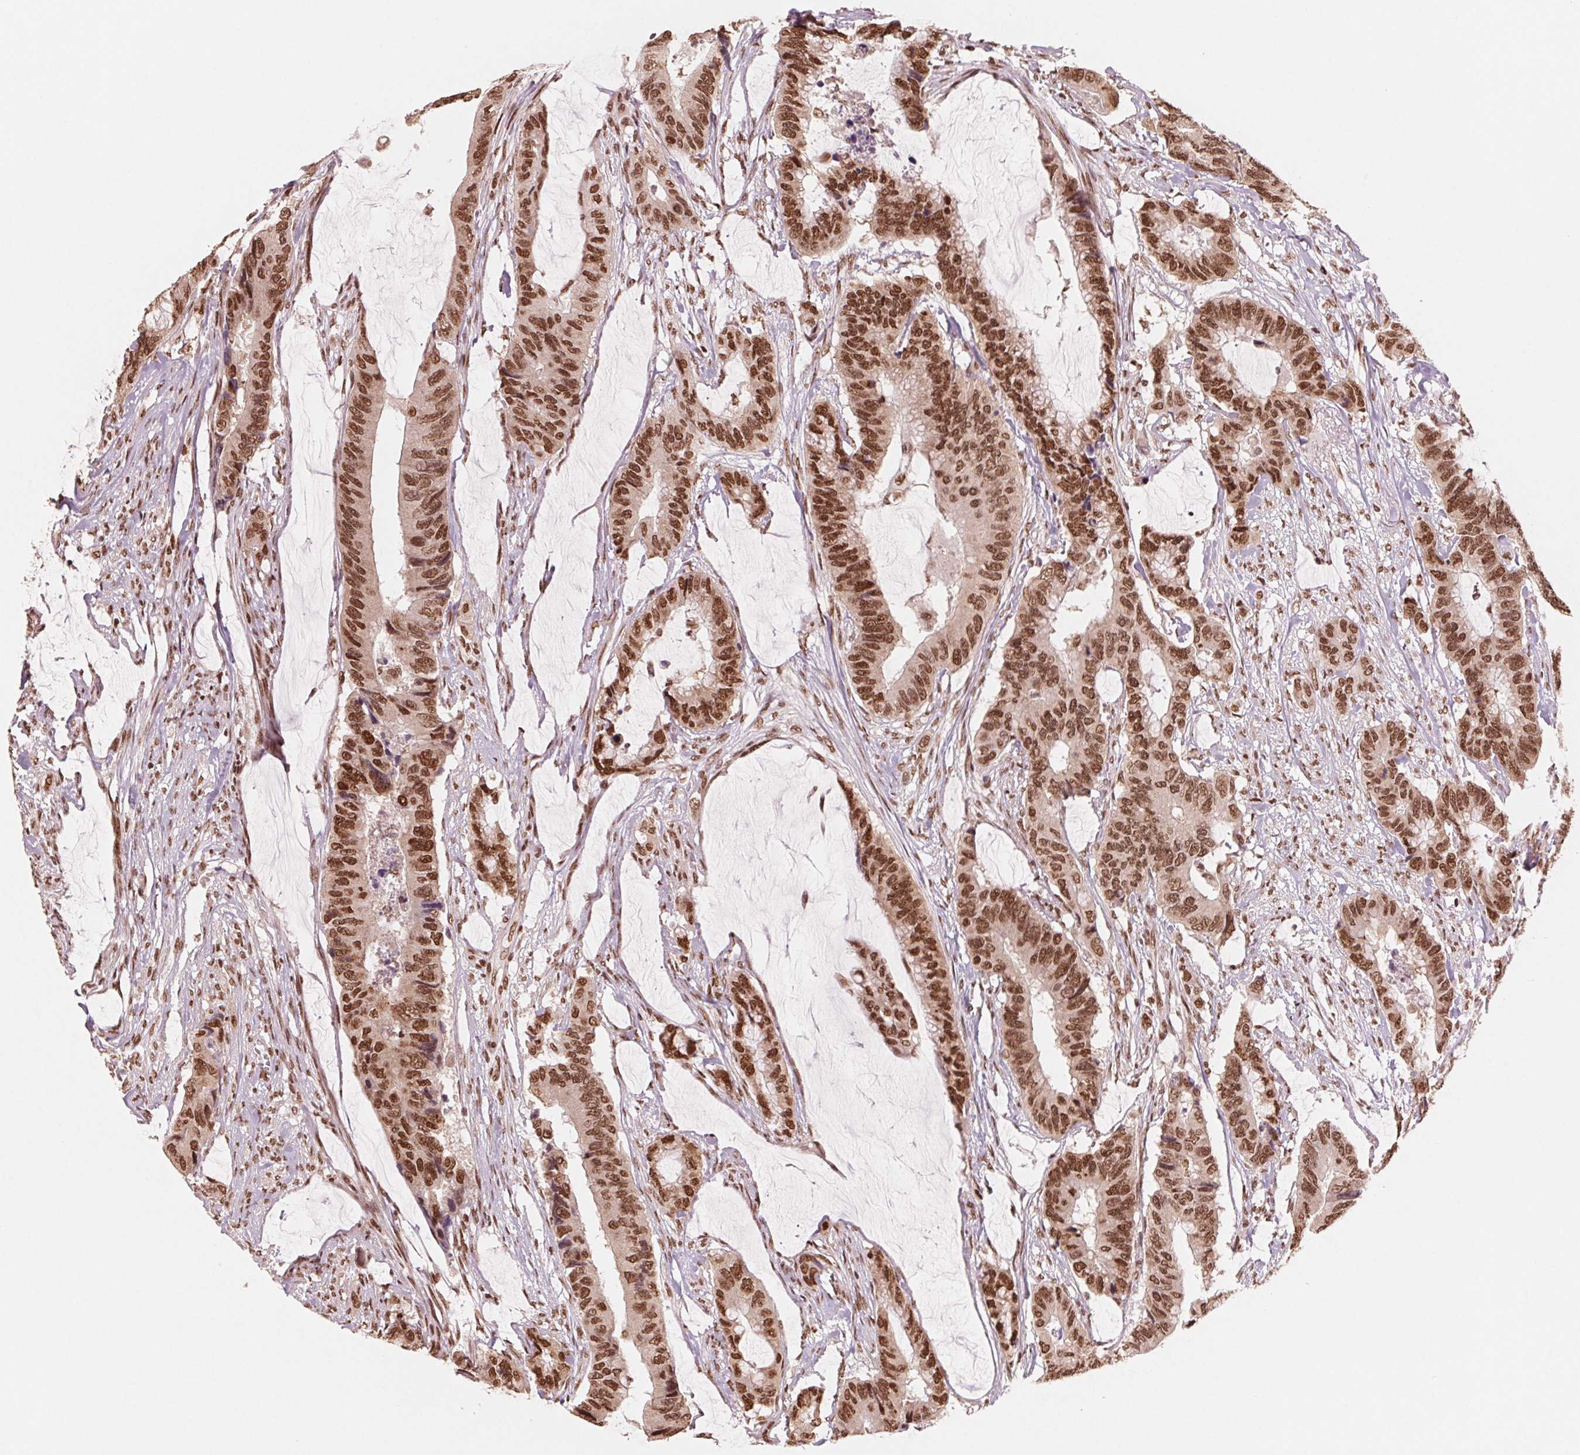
{"staining": {"intensity": "strong", "quantity": ">75%", "location": "nuclear"}, "tissue": "colorectal cancer", "cell_type": "Tumor cells", "image_type": "cancer", "snomed": [{"axis": "morphology", "description": "Adenocarcinoma, NOS"}, {"axis": "topography", "description": "Rectum"}], "caption": "The micrograph reveals immunohistochemical staining of colorectal adenocarcinoma. There is strong nuclear positivity is identified in about >75% of tumor cells. (Brightfield microscopy of DAB IHC at high magnification).", "gene": "TTLL9", "patient": {"sex": "female", "age": 59}}